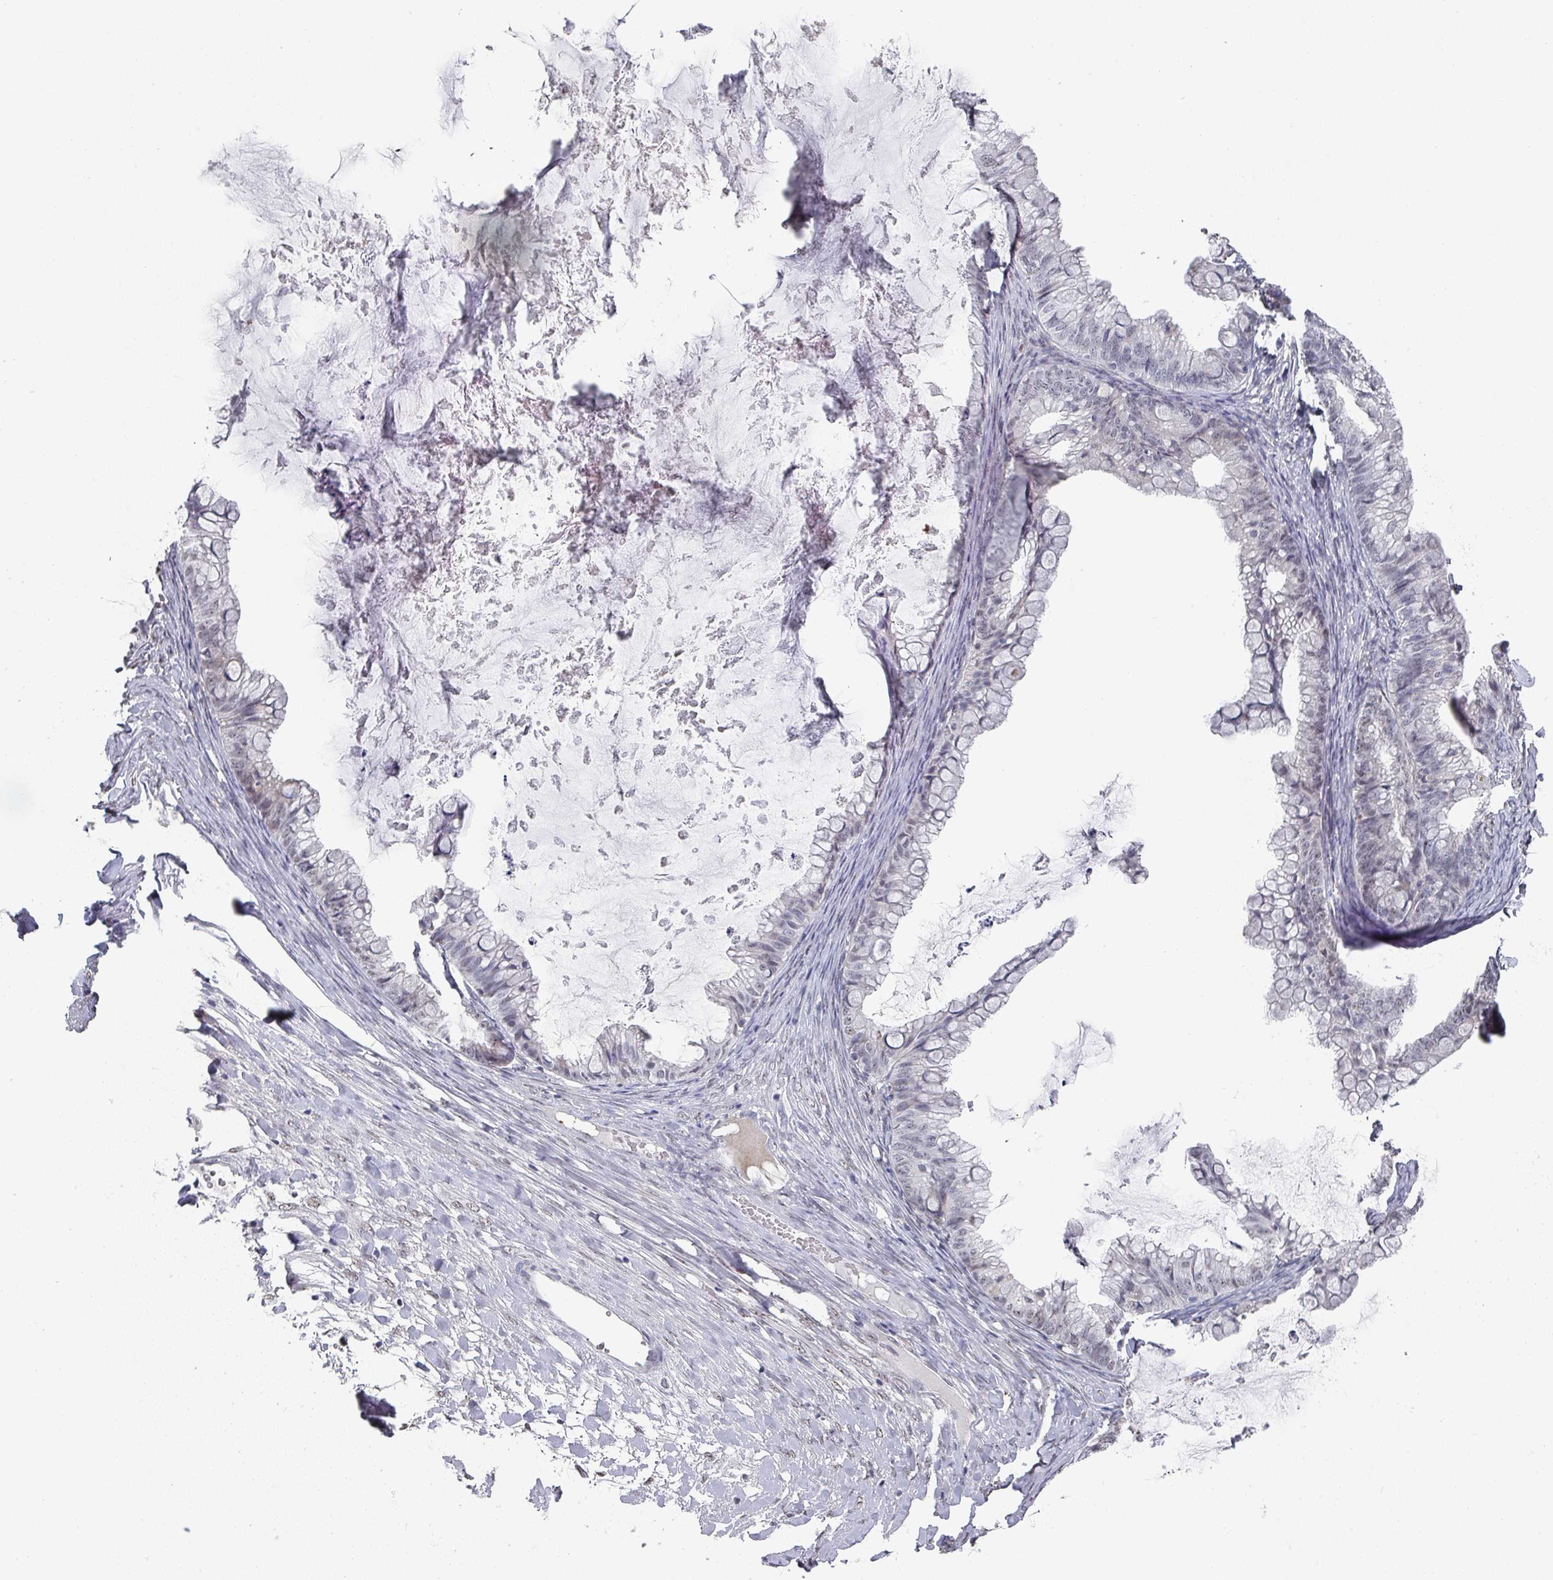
{"staining": {"intensity": "weak", "quantity": "<25%", "location": "nuclear"}, "tissue": "ovarian cancer", "cell_type": "Tumor cells", "image_type": "cancer", "snomed": [{"axis": "morphology", "description": "Cystadenocarcinoma, mucinous, NOS"}, {"axis": "topography", "description": "Ovary"}], "caption": "Photomicrograph shows no protein positivity in tumor cells of mucinous cystadenocarcinoma (ovarian) tissue.", "gene": "ZNF654", "patient": {"sex": "female", "age": 35}}